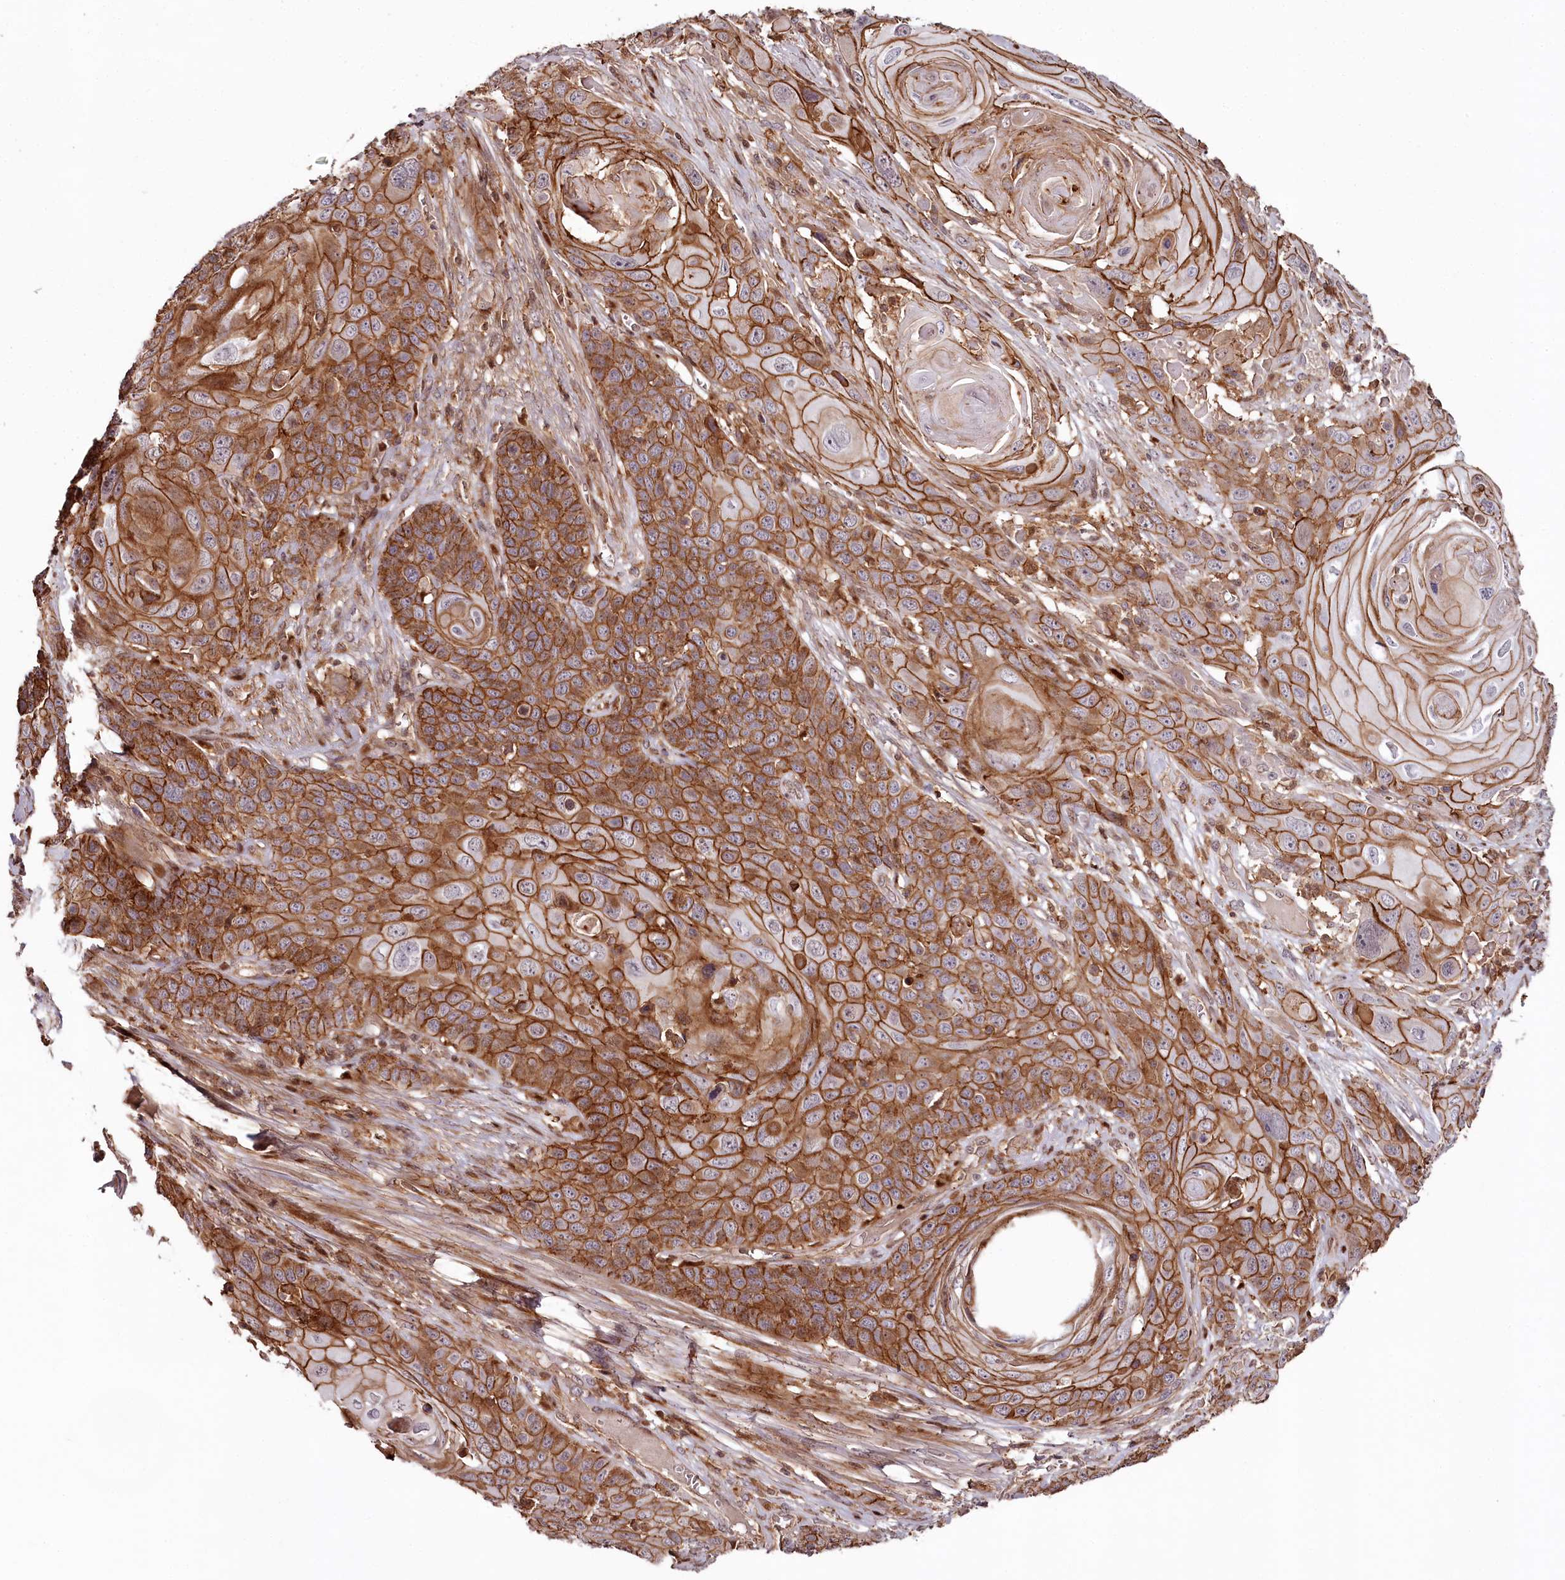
{"staining": {"intensity": "strong", "quantity": ">75%", "location": "cytoplasmic/membranous"}, "tissue": "skin cancer", "cell_type": "Tumor cells", "image_type": "cancer", "snomed": [{"axis": "morphology", "description": "Squamous cell carcinoma, NOS"}, {"axis": "topography", "description": "Skin"}], "caption": "Tumor cells display high levels of strong cytoplasmic/membranous staining in approximately >75% of cells in human skin cancer (squamous cell carcinoma).", "gene": "KIF14", "patient": {"sex": "male", "age": 55}}